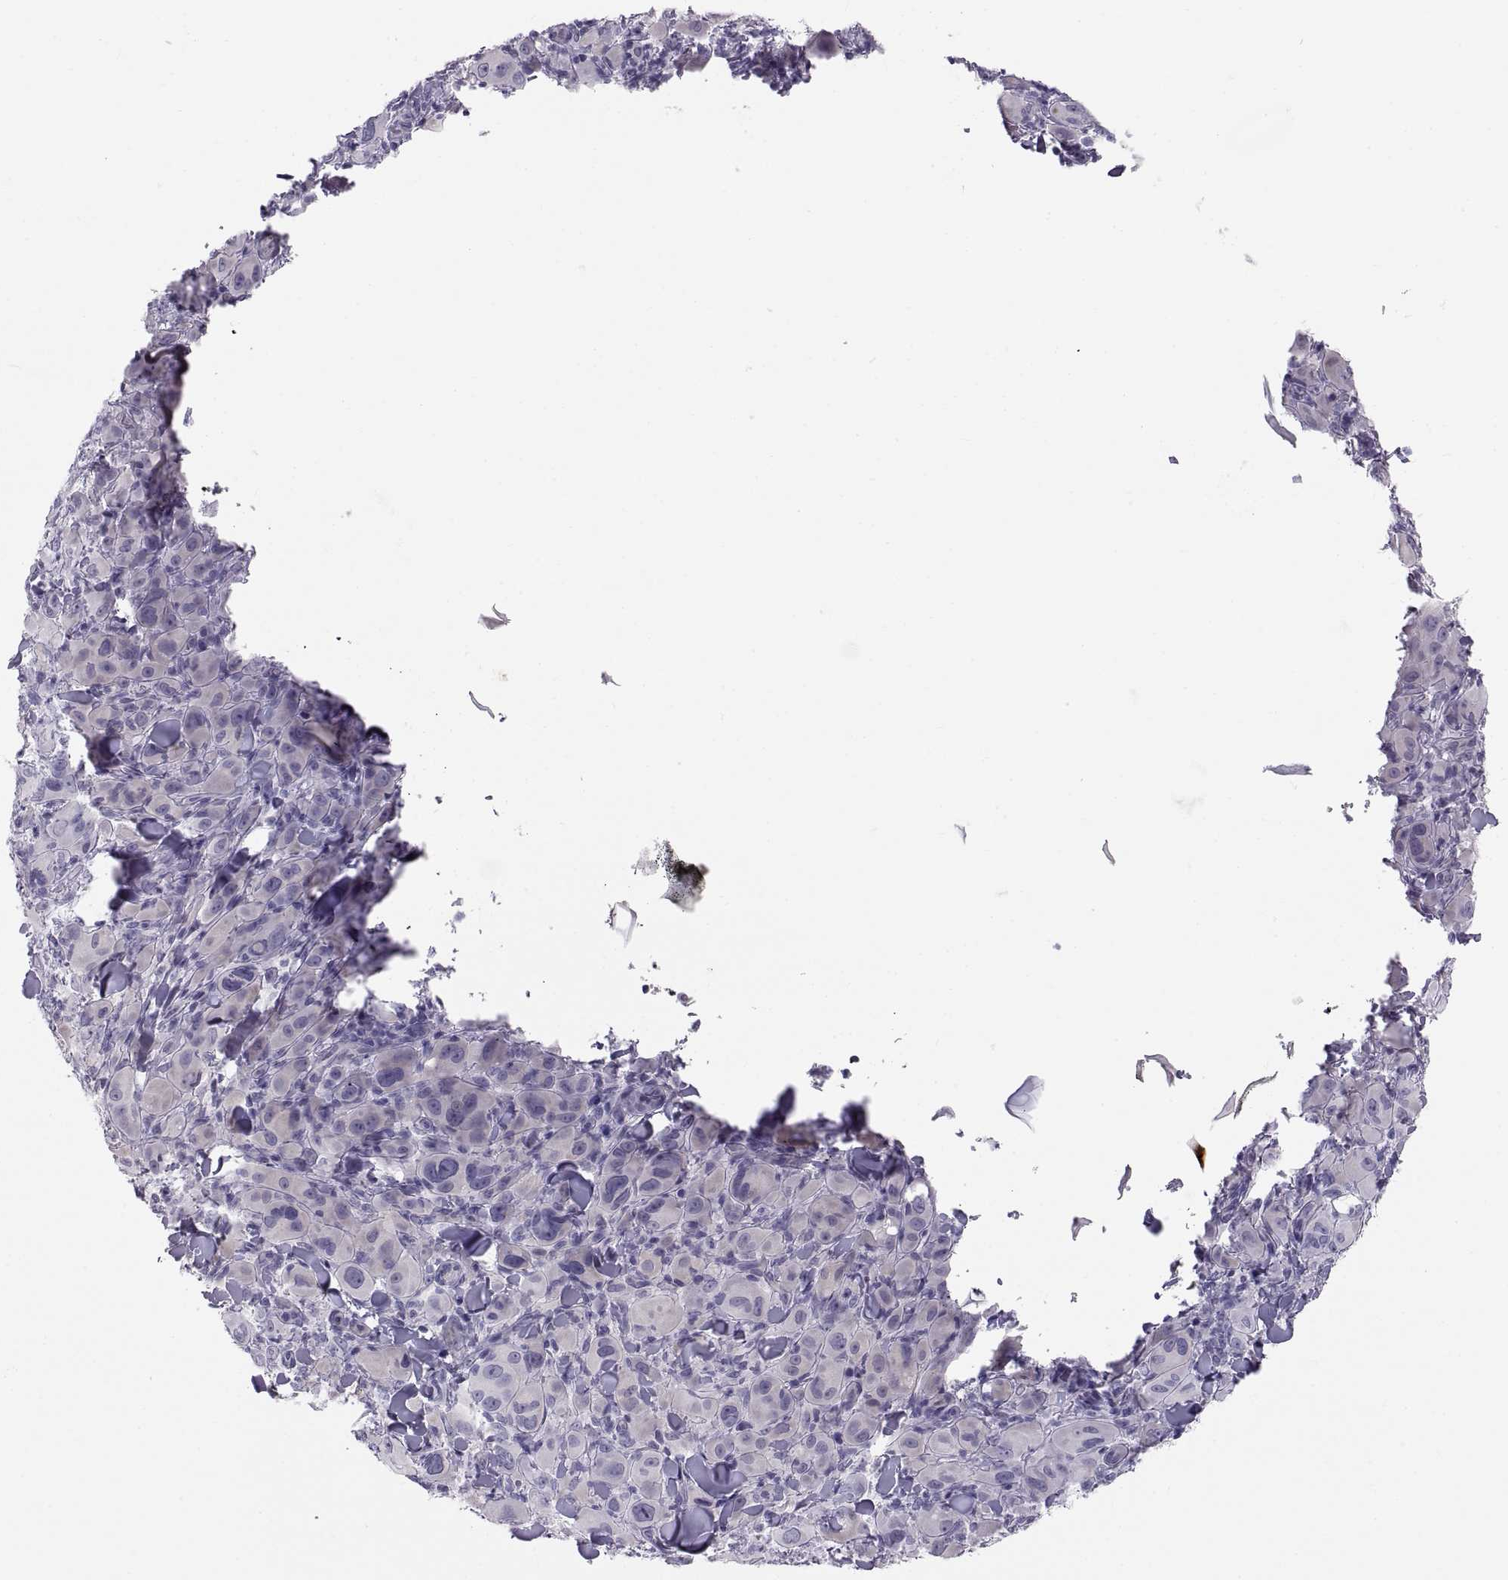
{"staining": {"intensity": "negative", "quantity": "none", "location": "none"}, "tissue": "melanoma", "cell_type": "Tumor cells", "image_type": "cancer", "snomed": [{"axis": "morphology", "description": "Malignant melanoma, NOS"}, {"axis": "topography", "description": "Skin"}], "caption": "An immunohistochemistry (IHC) histopathology image of malignant melanoma is shown. There is no staining in tumor cells of malignant melanoma.", "gene": "FAM170A", "patient": {"sex": "female", "age": 87}}